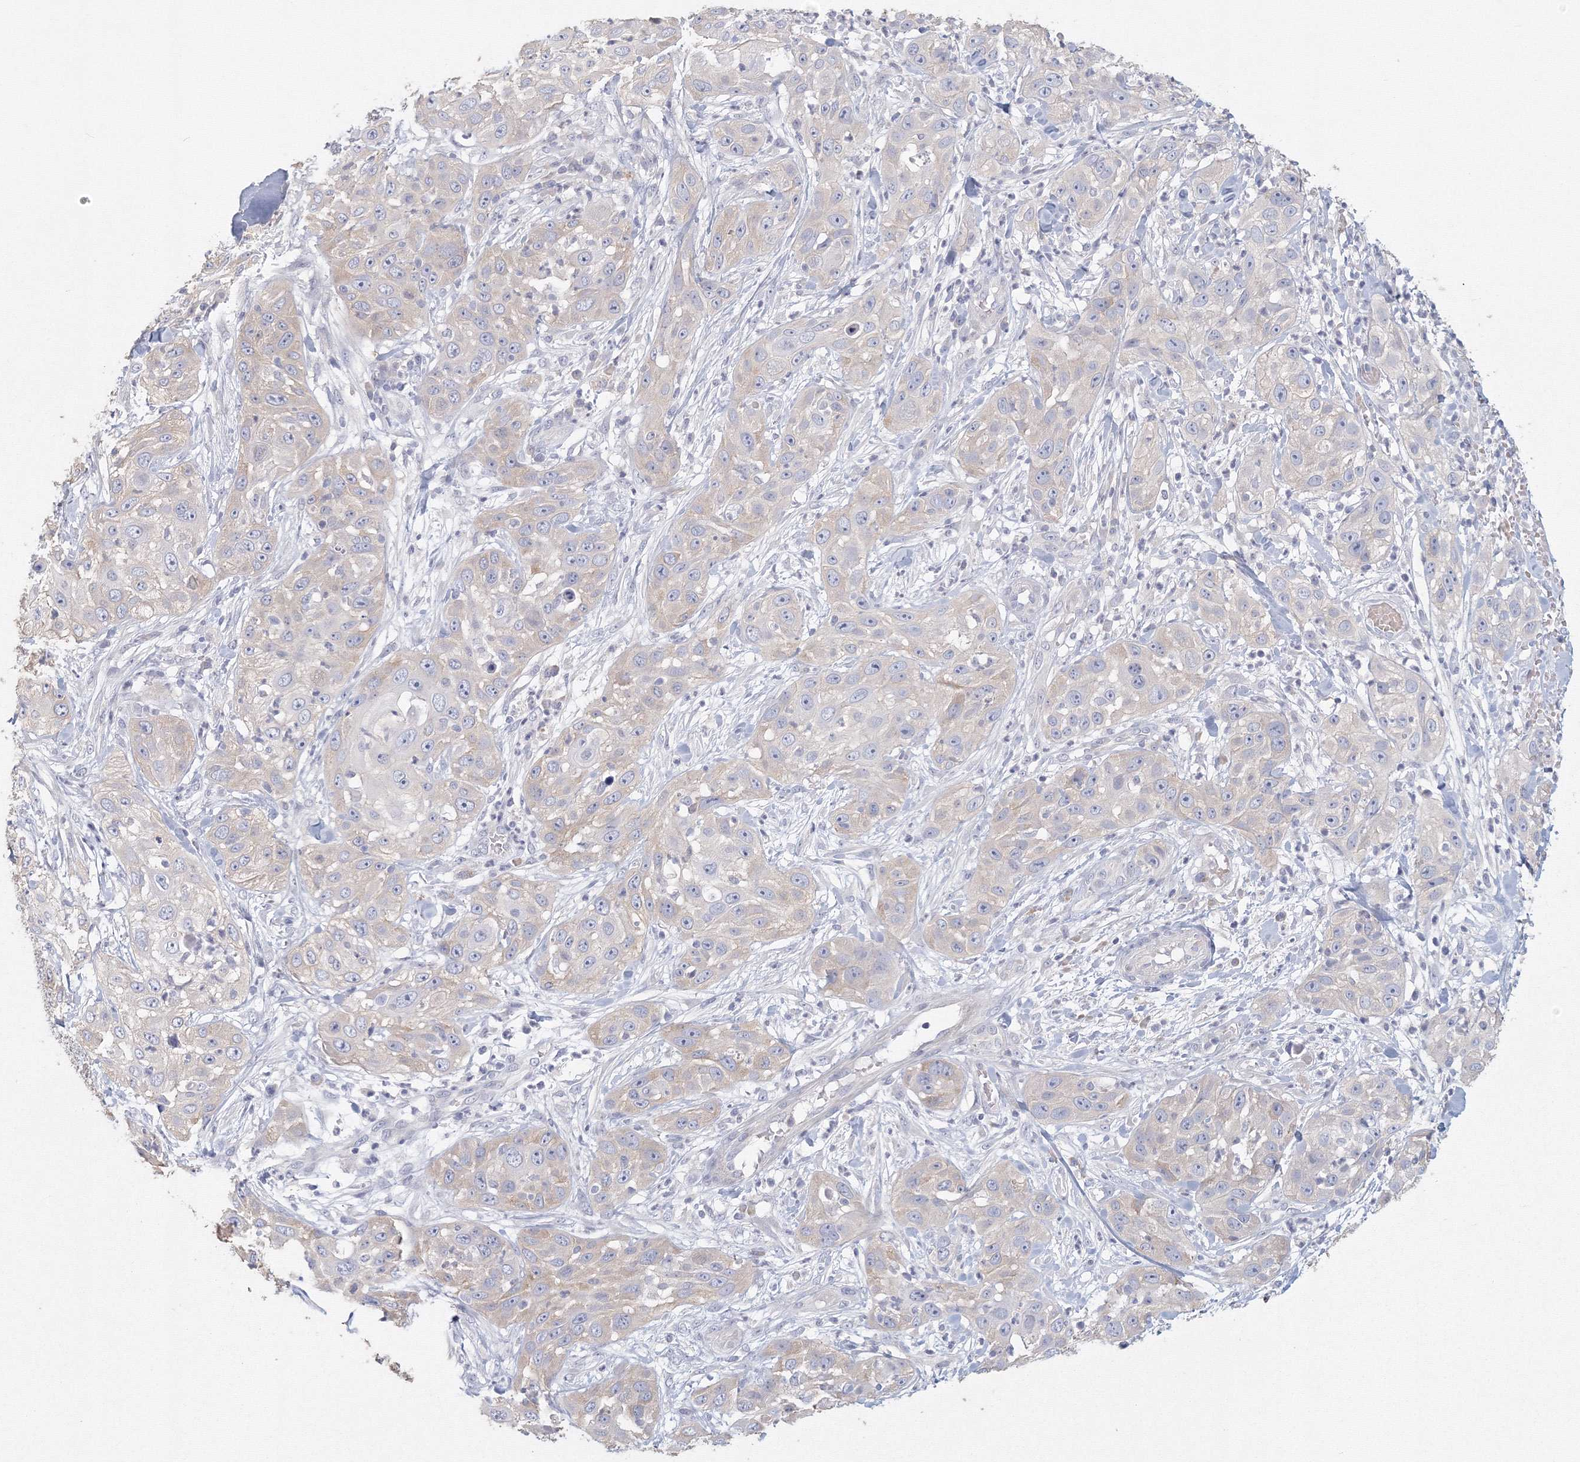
{"staining": {"intensity": "weak", "quantity": "<25%", "location": "cytoplasmic/membranous"}, "tissue": "skin cancer", "cell_type": "Tumor cells", "image_type": "cancer", "snomed": [{"axis": "morphology", "description": "Squamous cell carcinoma, NOS"}, {"axis": "topography", "description": "Skin"}], "caption": "An immunohistochemistry image of skin squamous cell carcinoma is shown. There is no staining in tumor cells of skin squamous cell carcinoma.", "gene": "TACC2", "patient": {"sex": "female", "age": 44}}